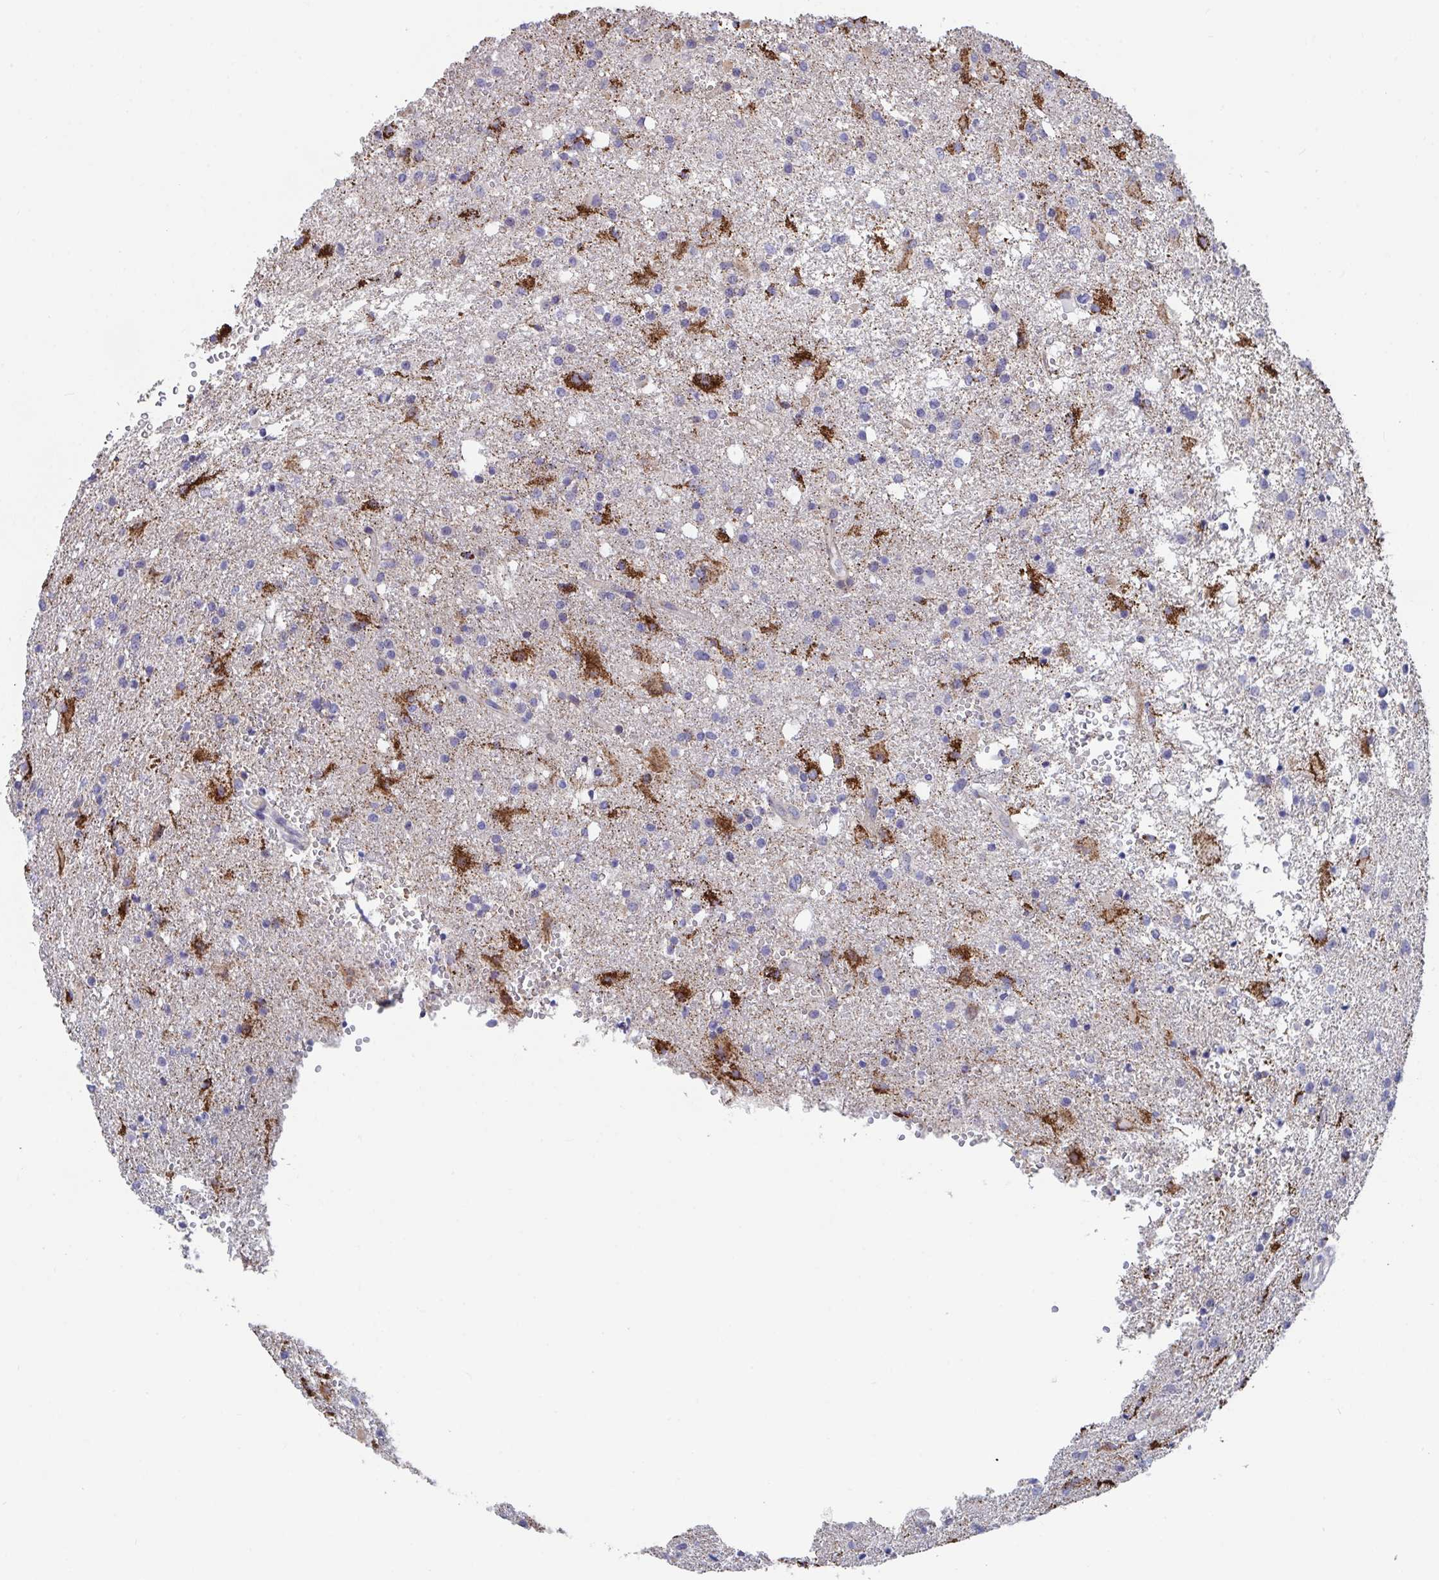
{"staining": {"intensity": "strong", "quantity": "<25%", "location": "cytoplasmic/membranous"}, "tissue": "glioma", "cell_type": "Tumor cells", "image_type": "cancer", "snomed": [{"axis": "morphology", "description": "Glioma, malignant, Low grade"}, {"axis": "topography", "description": "Brain"}], "caption": "Tumor cells demonstrate strong cytoplasmic/membranous positivity in about <25% of cells in glioma. (Stains: DAB (3,3'-diaminobenzidine) in brown, nuclei in blue, Microscopy: brightfield microscopy at high magnification).", "gene": "FAM156B", "patient": {"sex": "female", "age": 58}}